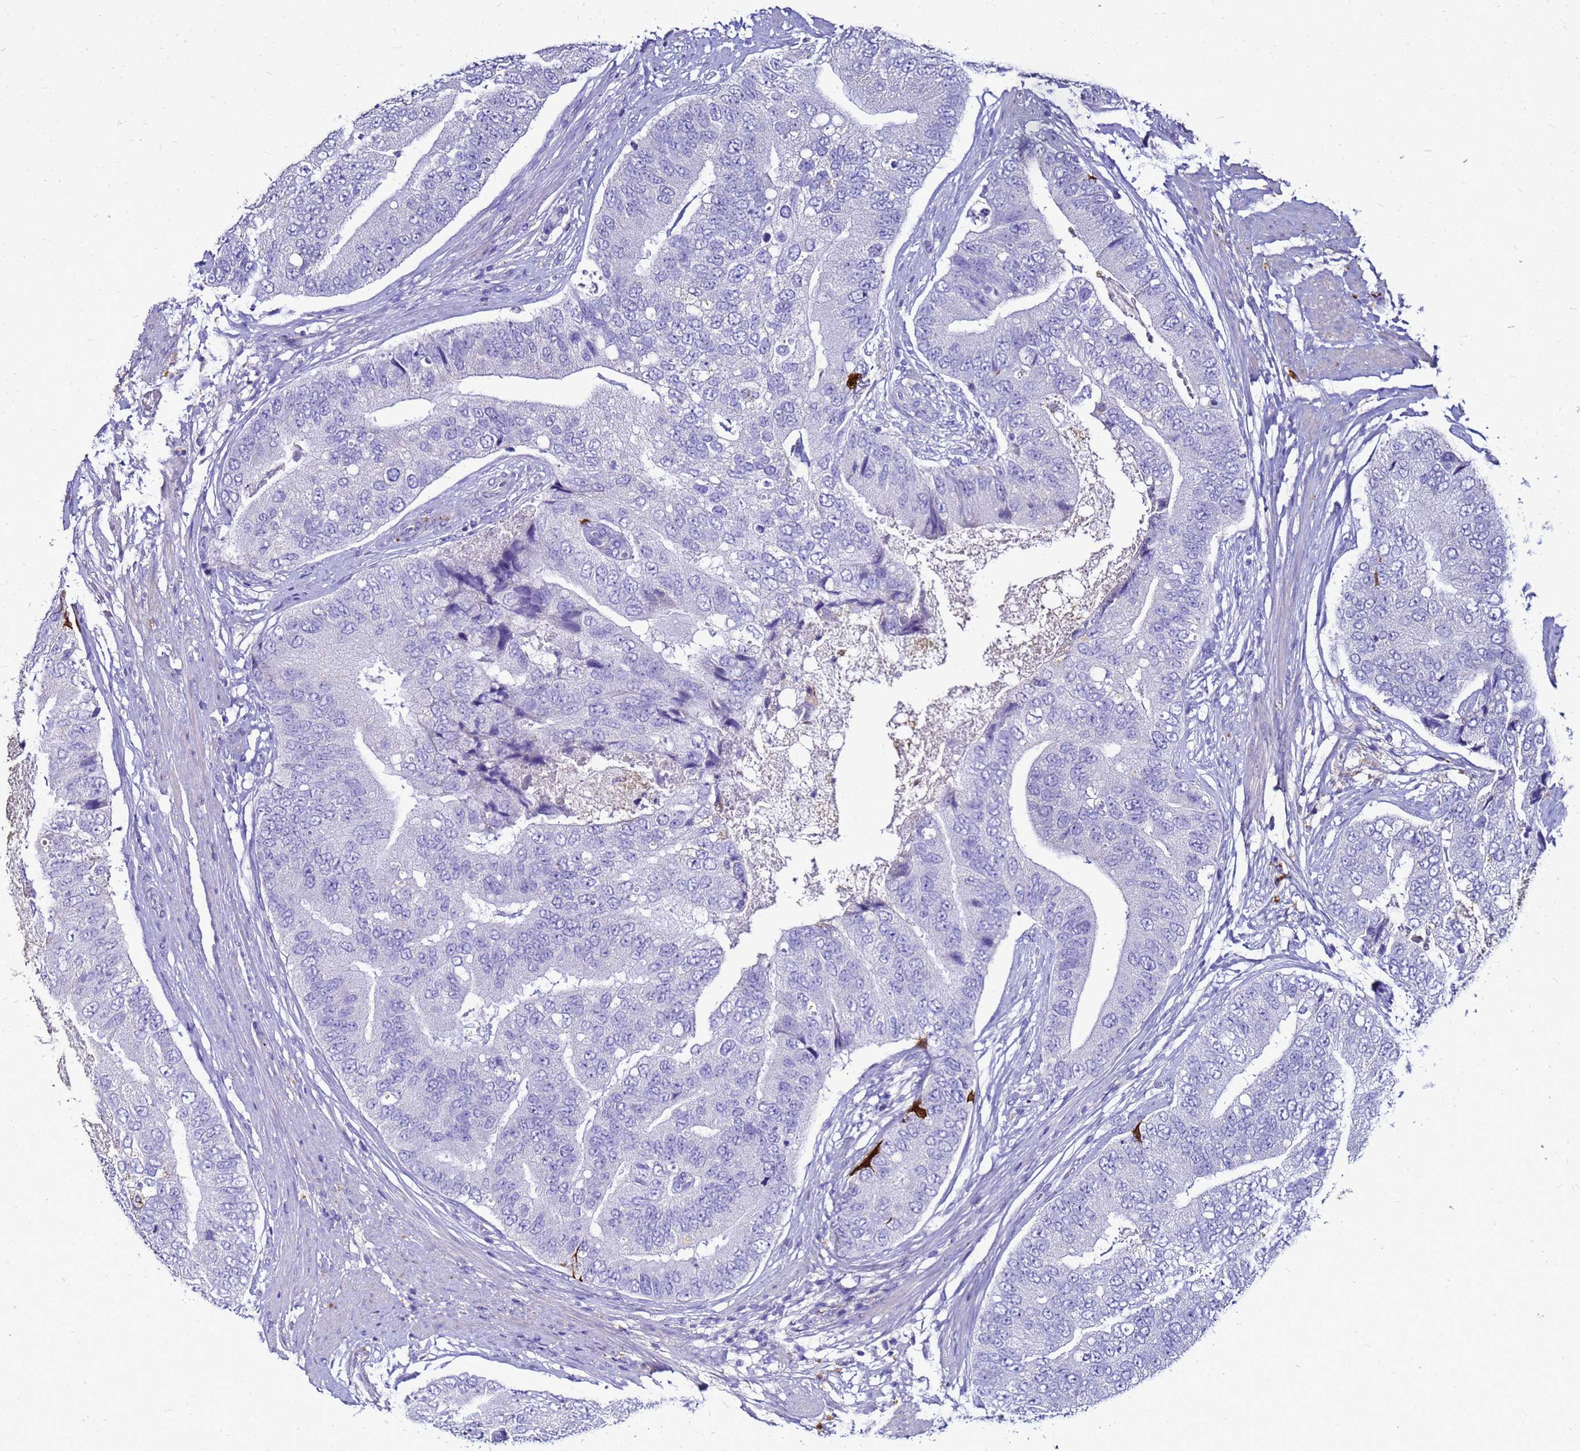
{"staining": {"intensity": "negative", "quantity": "none", "location": "none"}, "tissue": "prostate cancer", "cell_type": "Tumor cells", "image_type": "cancer", "snomed": [{"axis": "morphology", "description": "Adenocarcinoma, High grade"}, {"axis": "topography", "description": "Prostate"}], "caption": "This micrograph is of prostate high-grade adenocarcinoma stained with IHC to label a protein in brown with the nuclei are counter-stained blue. There is no staining in tumor cells.", "gene": "S100A2", "patient": {"sex": "male", "age": 70}}